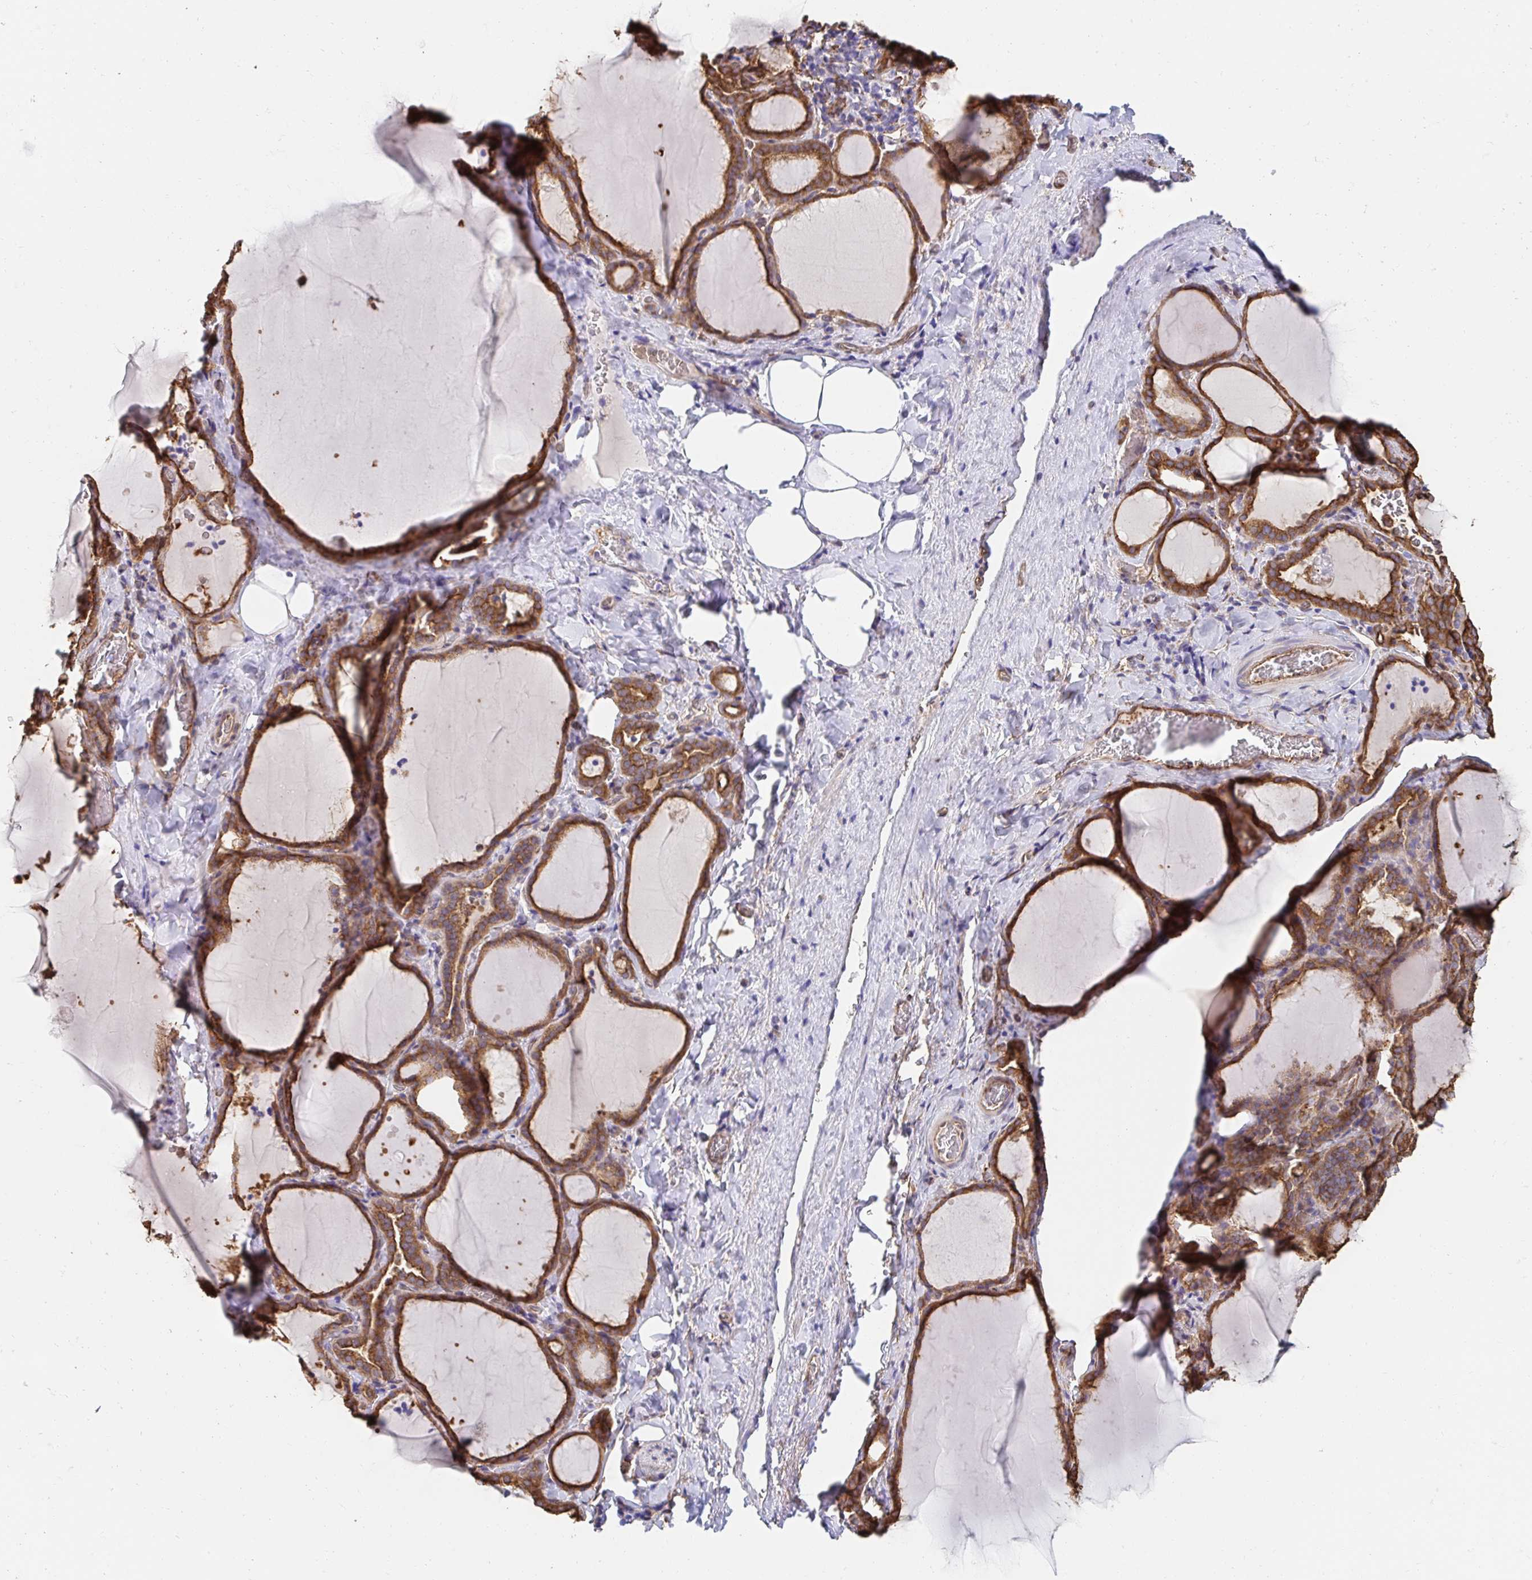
{"staining": {"intensity": "moderate", "quantity": ">75%", "location": "cytoplasmic/membranous"}, "tissue": "thyroid gland", "cell_type": "Glandular cells", "image_type": "normal", "snomed": [{"axis": "morphology", "description": "Normal tissue, NOS"}, {"axis": "topography", "description": "Thyroid gland"}], "caption": "Glandular cells display medium levels of moderate cytoplasmic/membranous expression in approximately >75% of cells in unremarkable thyroid gland.", "gene": "CTTN", "patient": {"sex": "female", "age": 22}}